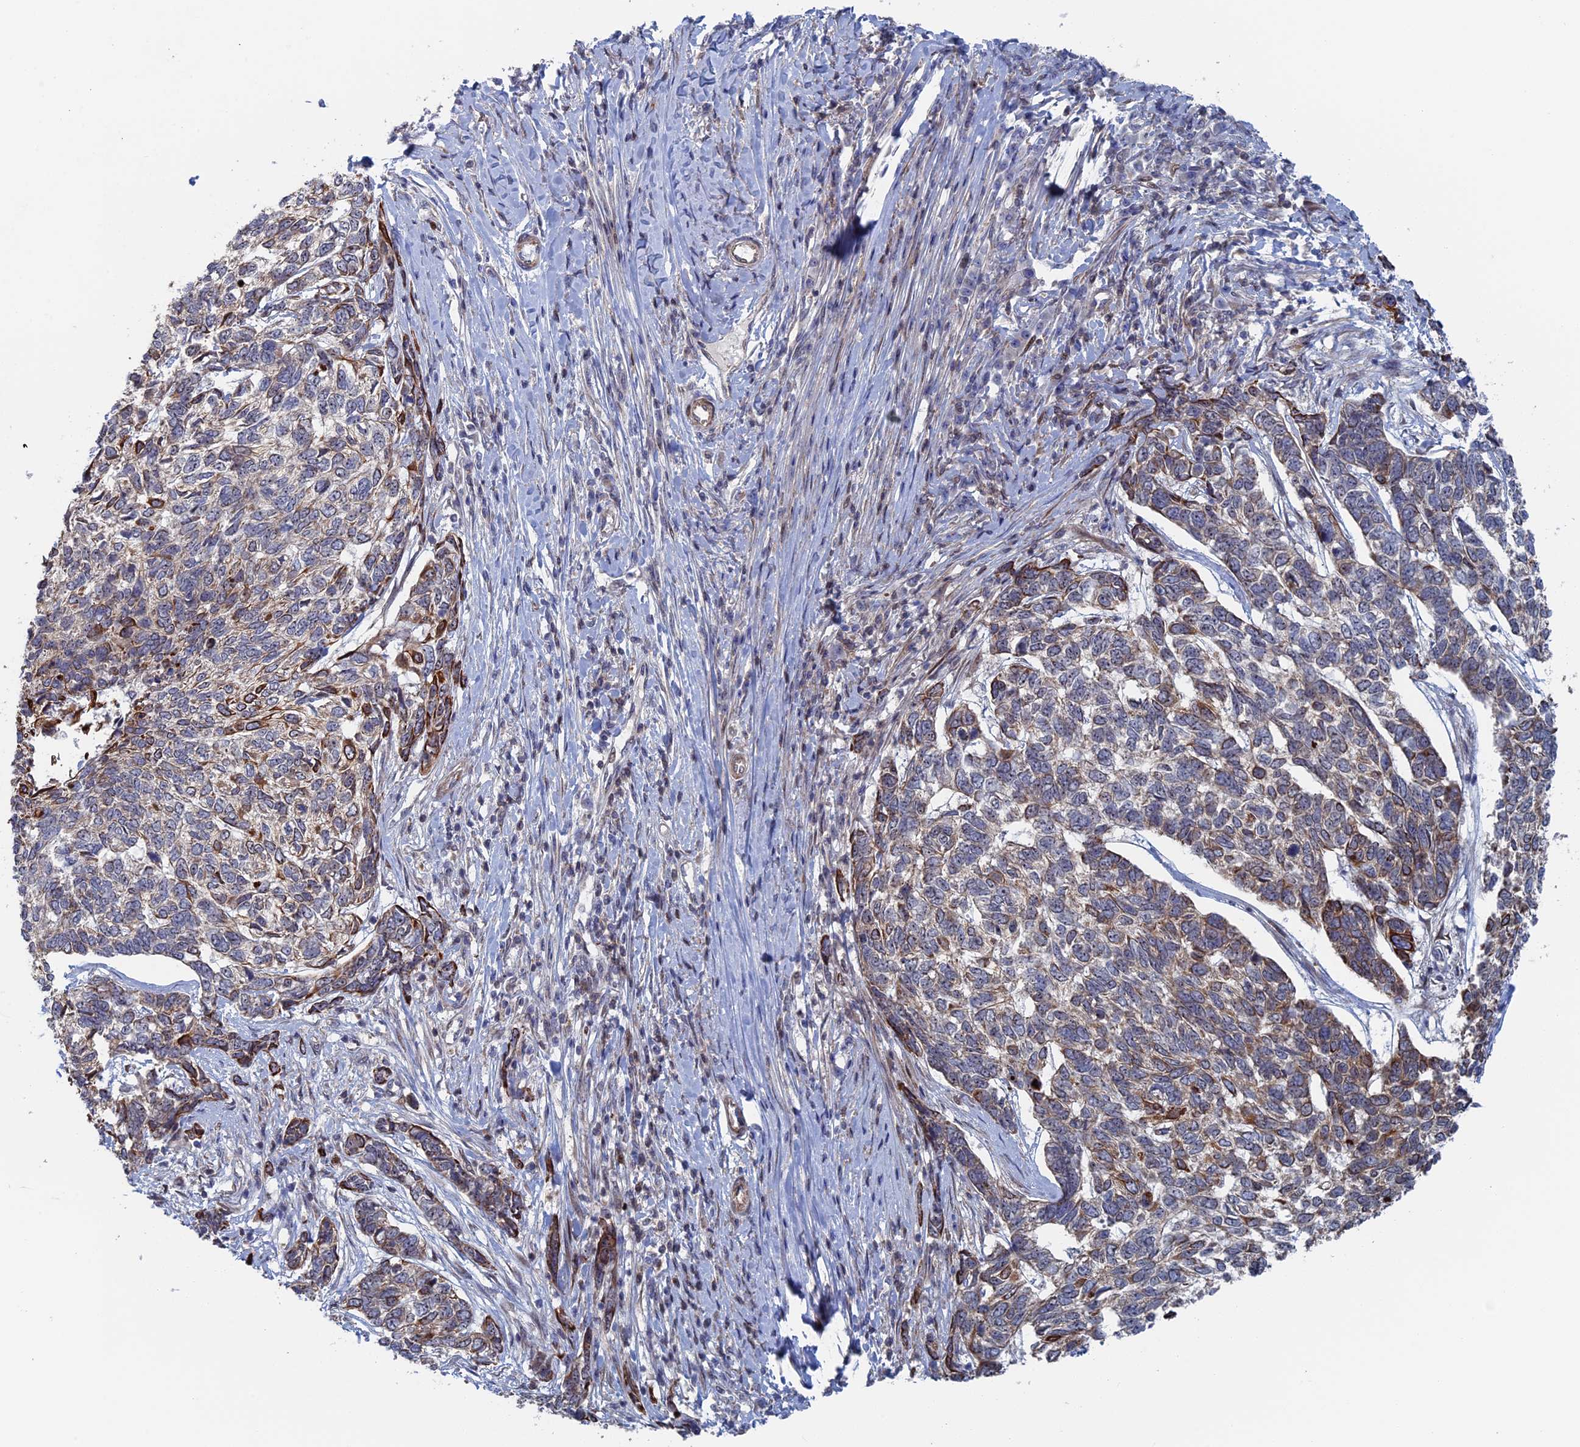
{"staining": {"intensity": "moderate", "quantity": "25%-75%", "location": "cytoplasmic/membranous"}, "tissue": "skin cancer", "cell_type": "Tumor cells", "image_type": "cancer", "snomed": [{"axis": "morphology", "description": "Basal cell carcinoma"}, {"axis": "topography", "description": "Skin"}], "caption": "This histopathology image shows skin cancer stained with immunohistochemistry (IHC) to label a protein in brown. The cytoplasmic/membranous of tumor cells show moderate positivity for the protein. Nuclei are counter-stained blue.", "gene": "IL7", "patient": {"sex": "female", "age": 65}}